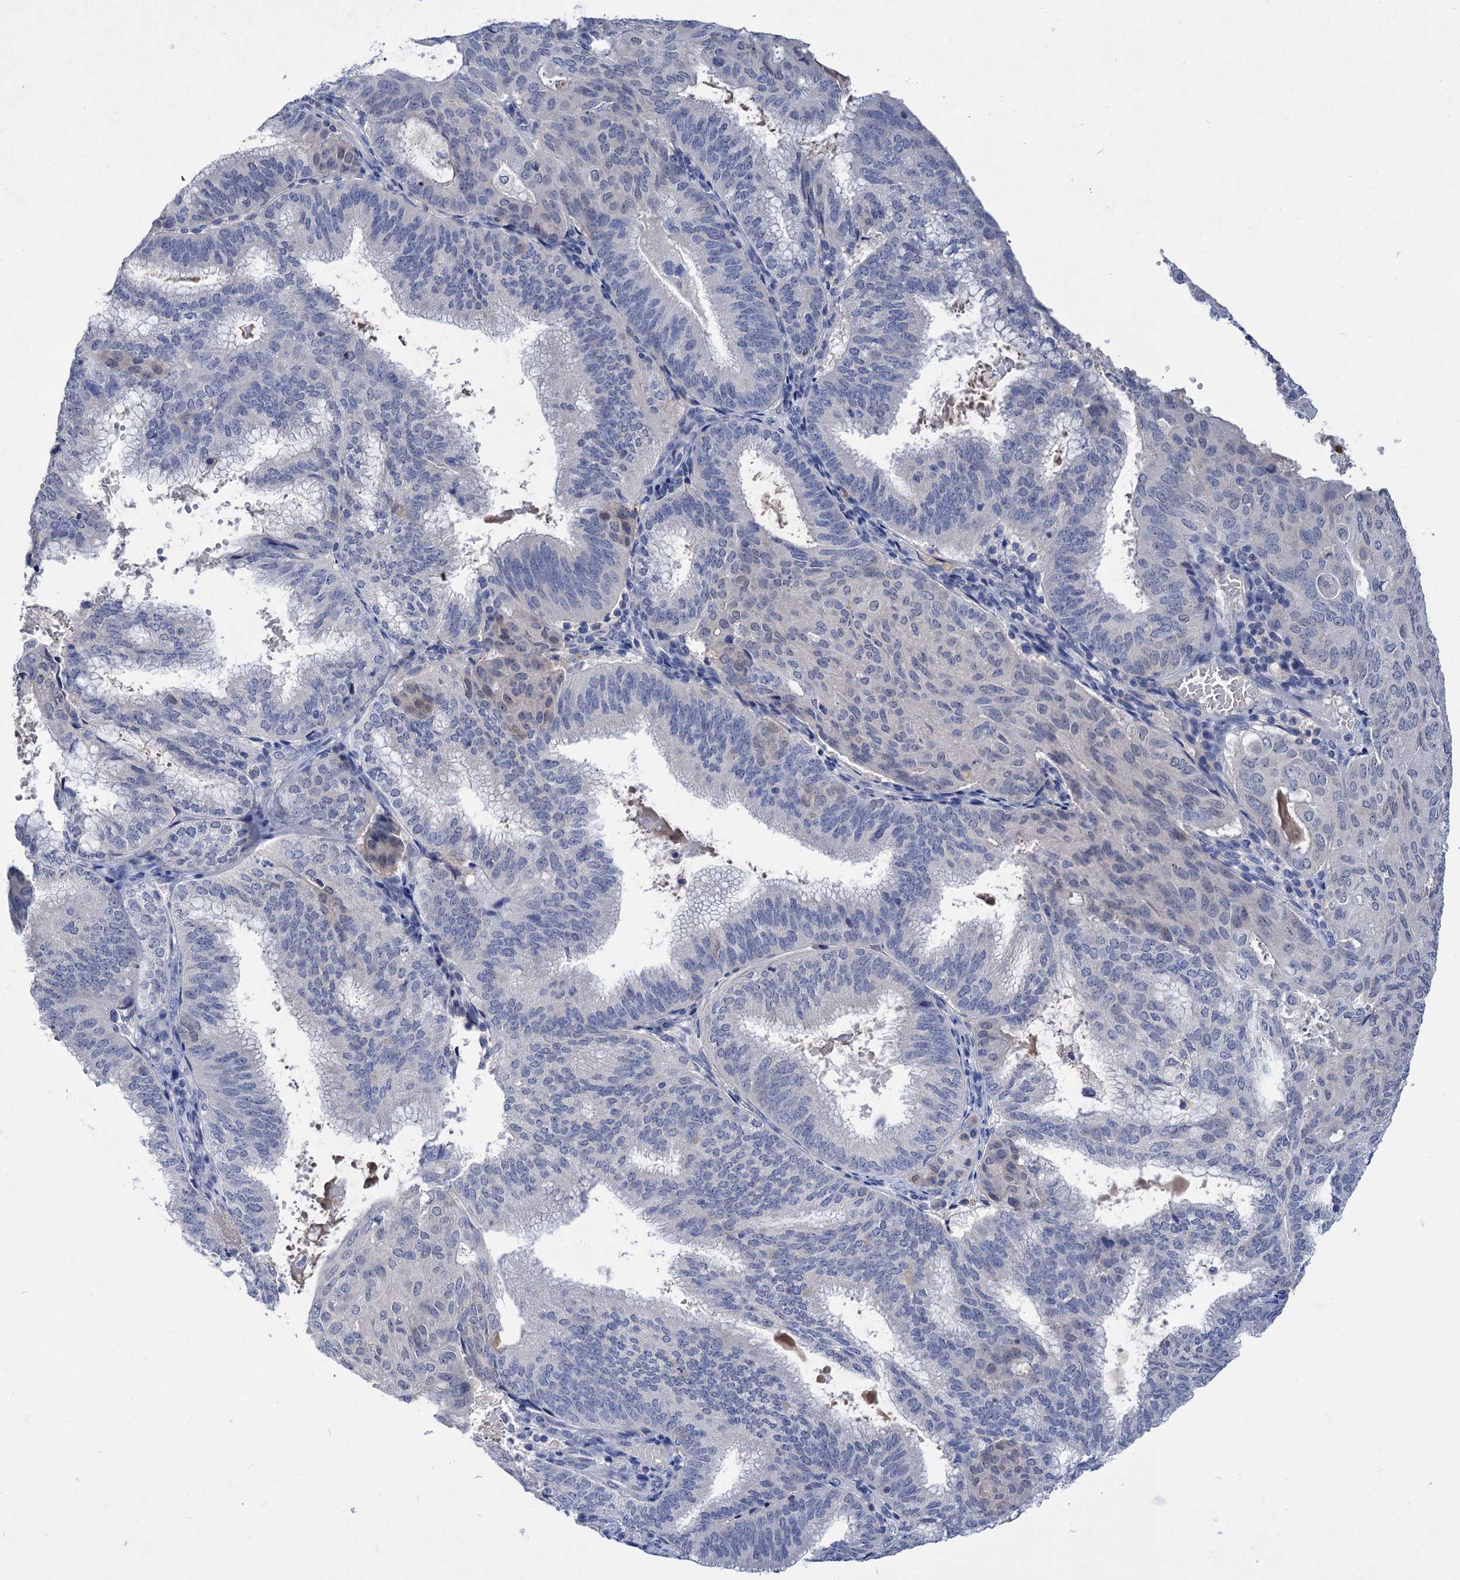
{"staining": {"intensity": "negative", "quantity": "none", "location": "none"}, "tissue": "endometrial cancer", "cell_type": "Tumor cells", "image_type": "cancer", "snomed": [{"axis": "morphology", "description": "Adenocarcinoma, NOS"}, {"axis": "topography", "description": "Endometrium"}], "caption": "IHC histopathology image of neoplastic tissue: endometrial cancer (adenocarcinoma) stained with DAB demonstrates no significant protein expression in tumor cells.", "gene": "ATP4A", "patient": {"sex": "female", "age": 49}}